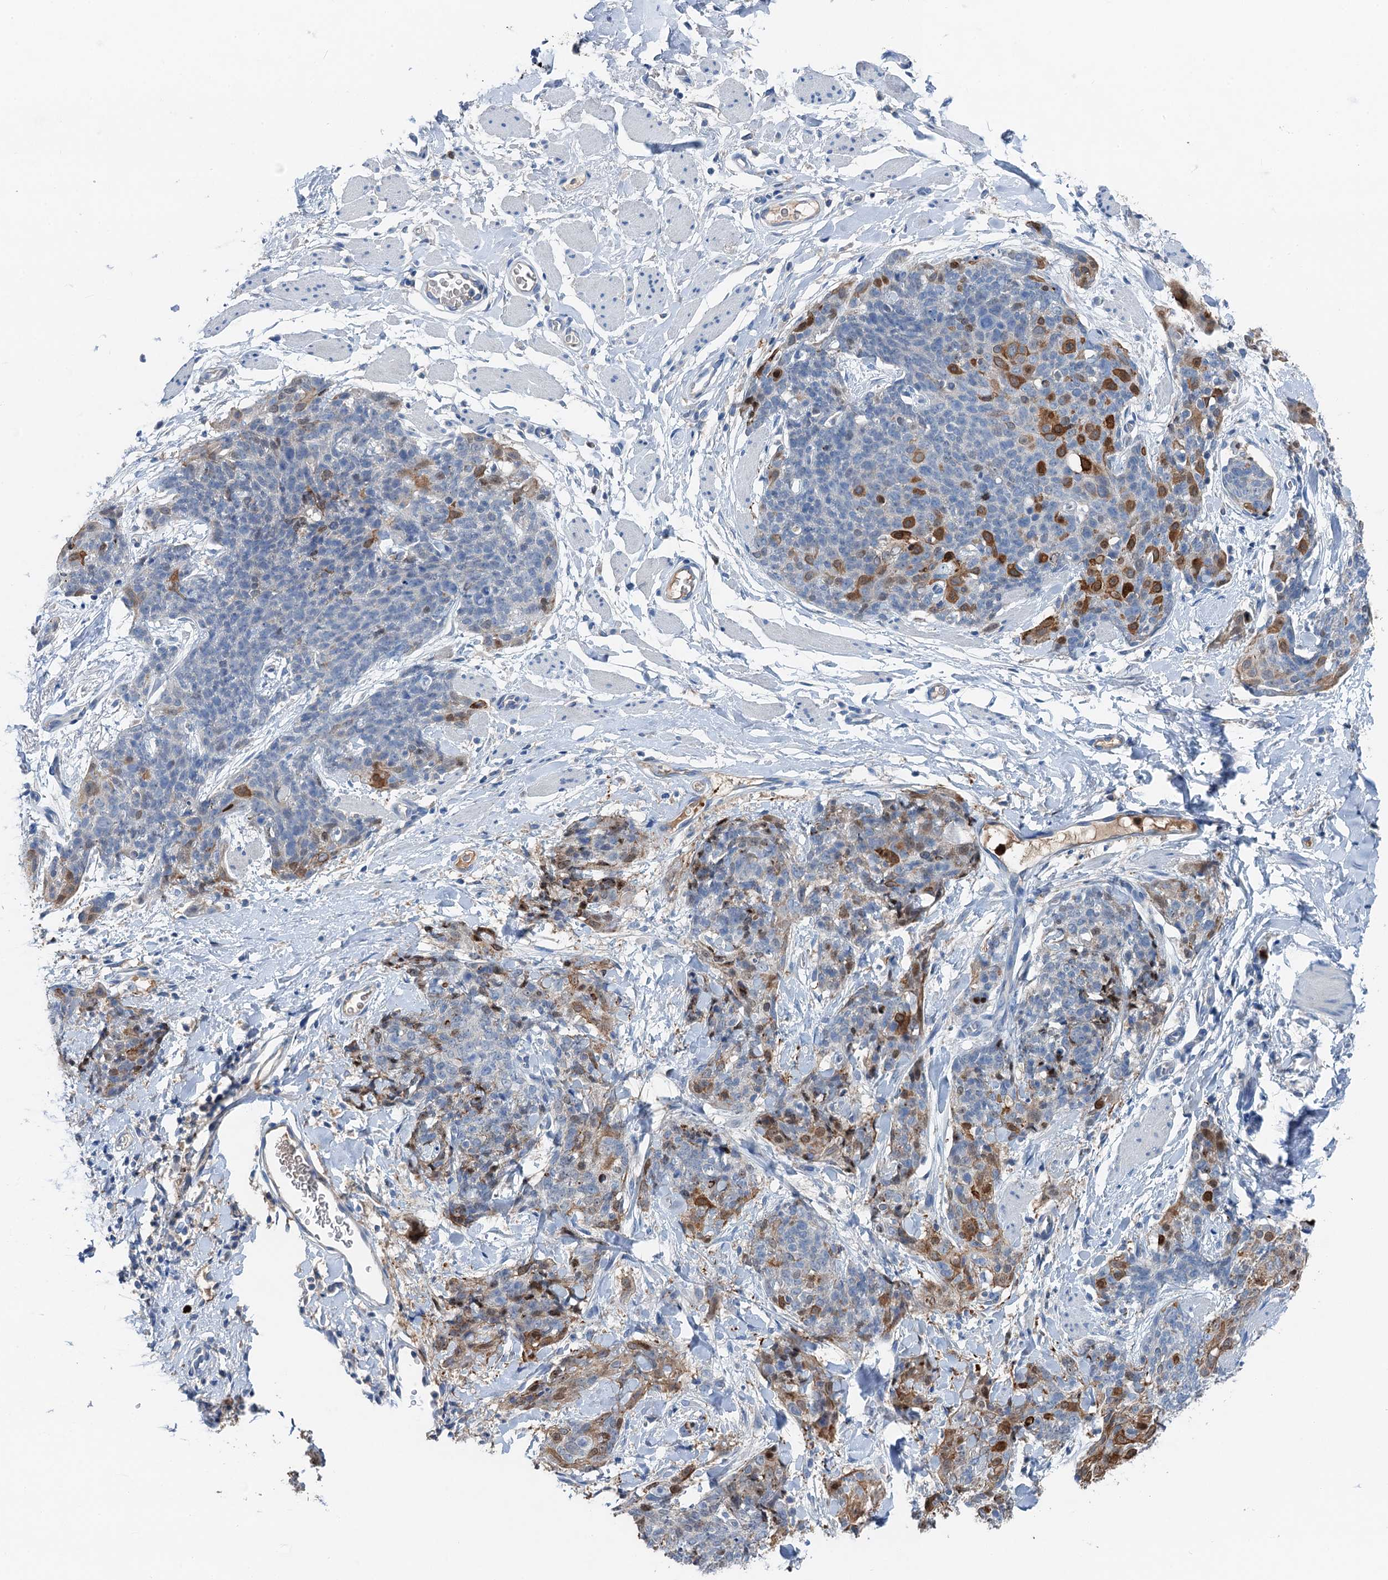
{"staining": {"intensity": "moderate", "quantity": "<25%", "location": "cytoplasmic/membranous"}, "tissue": "skin cancer", "cell_type": "Tumor cells", "image_type": "cancer", "snomed": [{"axis": "morphology", "description": "Squamous cell carcinoma, NOS"}, {"axis": "topography", "description": "Skin"}, {"axis": "topography", "description": "Vulva"}], "caption": "Brown immunohistochemical staining in human squamous cell carcinoma (skin) reveals moderate cytoplasmic/membranous positivity in about <25% of tumor cells.", "gene": "OTOA", "patient": {"sex": "female", "age": 85}}